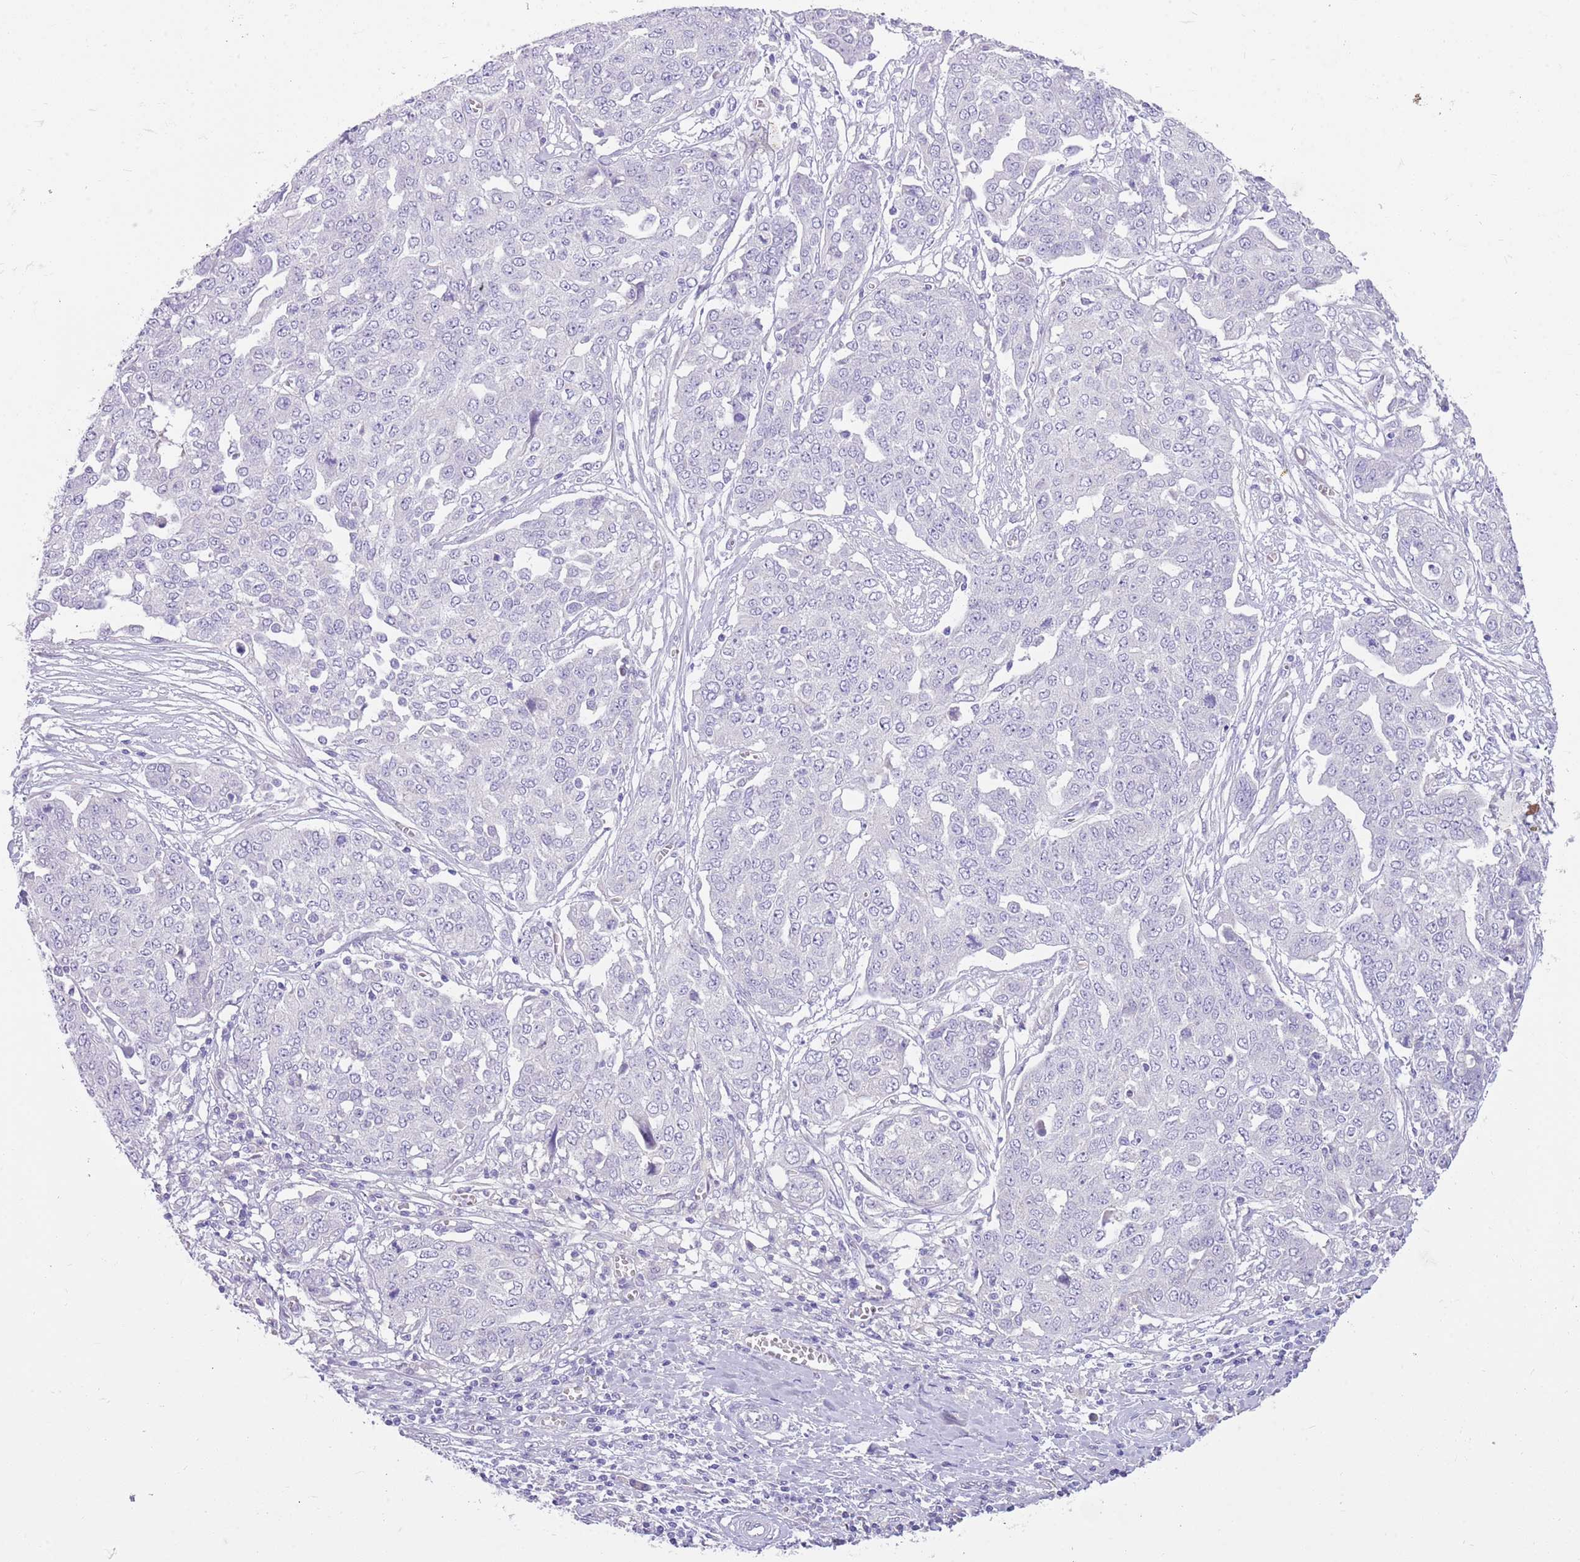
{"staining": {"intensity": "negative", "quantity": "none", "location": "none"}, "tissue": "ovarian cancer", "cell_type": "Tumor cells", "image_type": "cancer", "snomed": [{"axis": "morphology", "description": "Cystadenocarcinoma, serous, NOS"}, {"axis": "topography", "description": "Soft tissue"}, {"axis": "topography", "description": "Ovary"}], "caption": "High magnification brightfield microscopy of ovarian serous cystadenocarcinoma stained with DAB (brown) and counterstained with hematoxylin (blue): tumor cells show no significant staining.", "gene": "SFTPA1", "patient": {"sex": "female", "age": 57}}